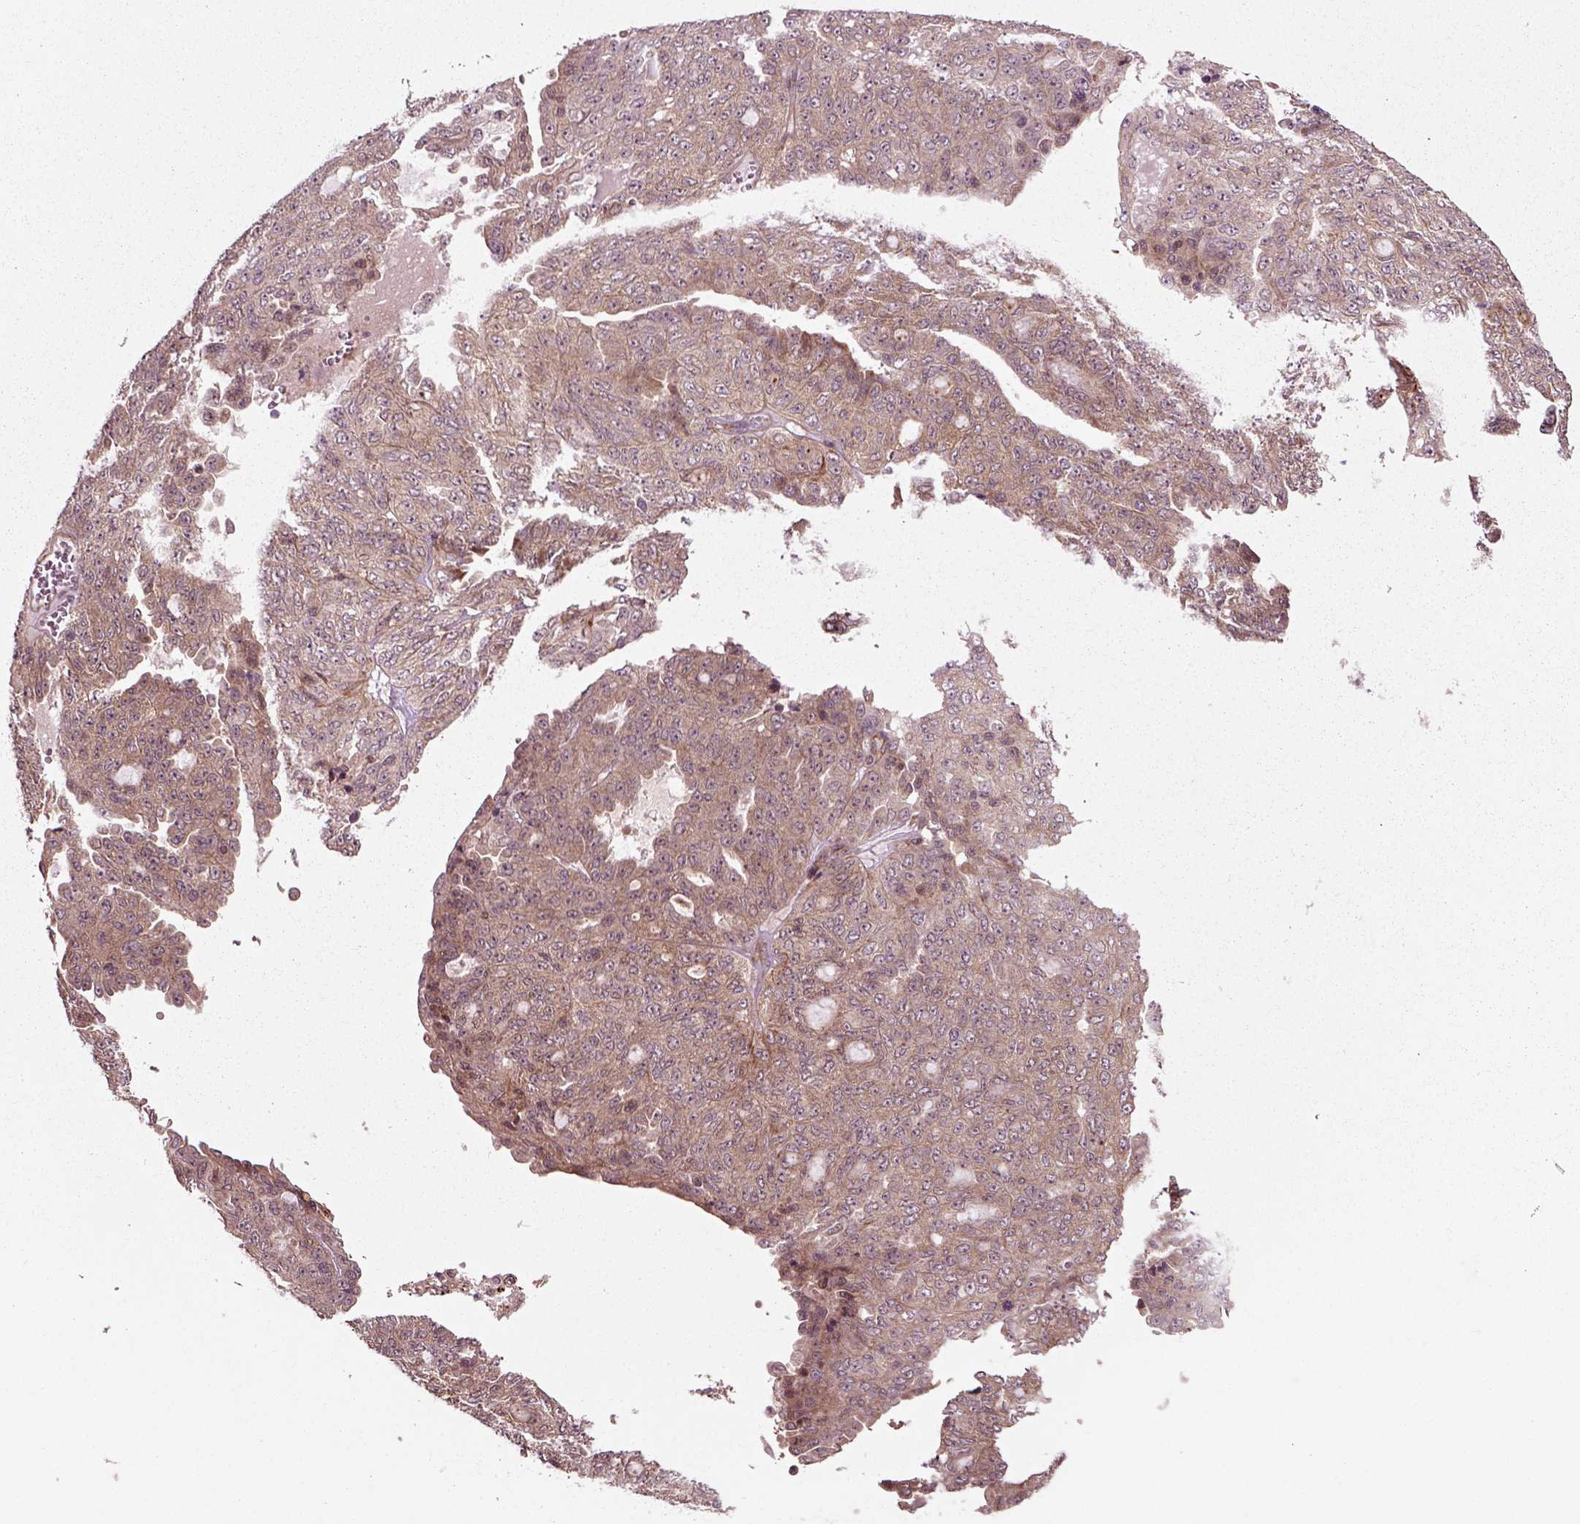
{"staining": {"intensity": "weak", "quantity": ">75%", "location": "cytoplasmic/membranous"}, "tissue": "ovarian cancer", "cell_type": "Tumor cells", "image_type": "cancer", "snomed": [{"axis": "morphology", "description": "Cystadenocarcinoma, serous, NOS"}, {"axis": "topography", "description": "Ovary"}], "caption": "Protein staining of ovarian cancer tissue shows weak cytoplasmic/membranous expression in about >75% of tumor cells.", "gene": "PLCD3", "patient": {"sex": "female", "age": 71}}